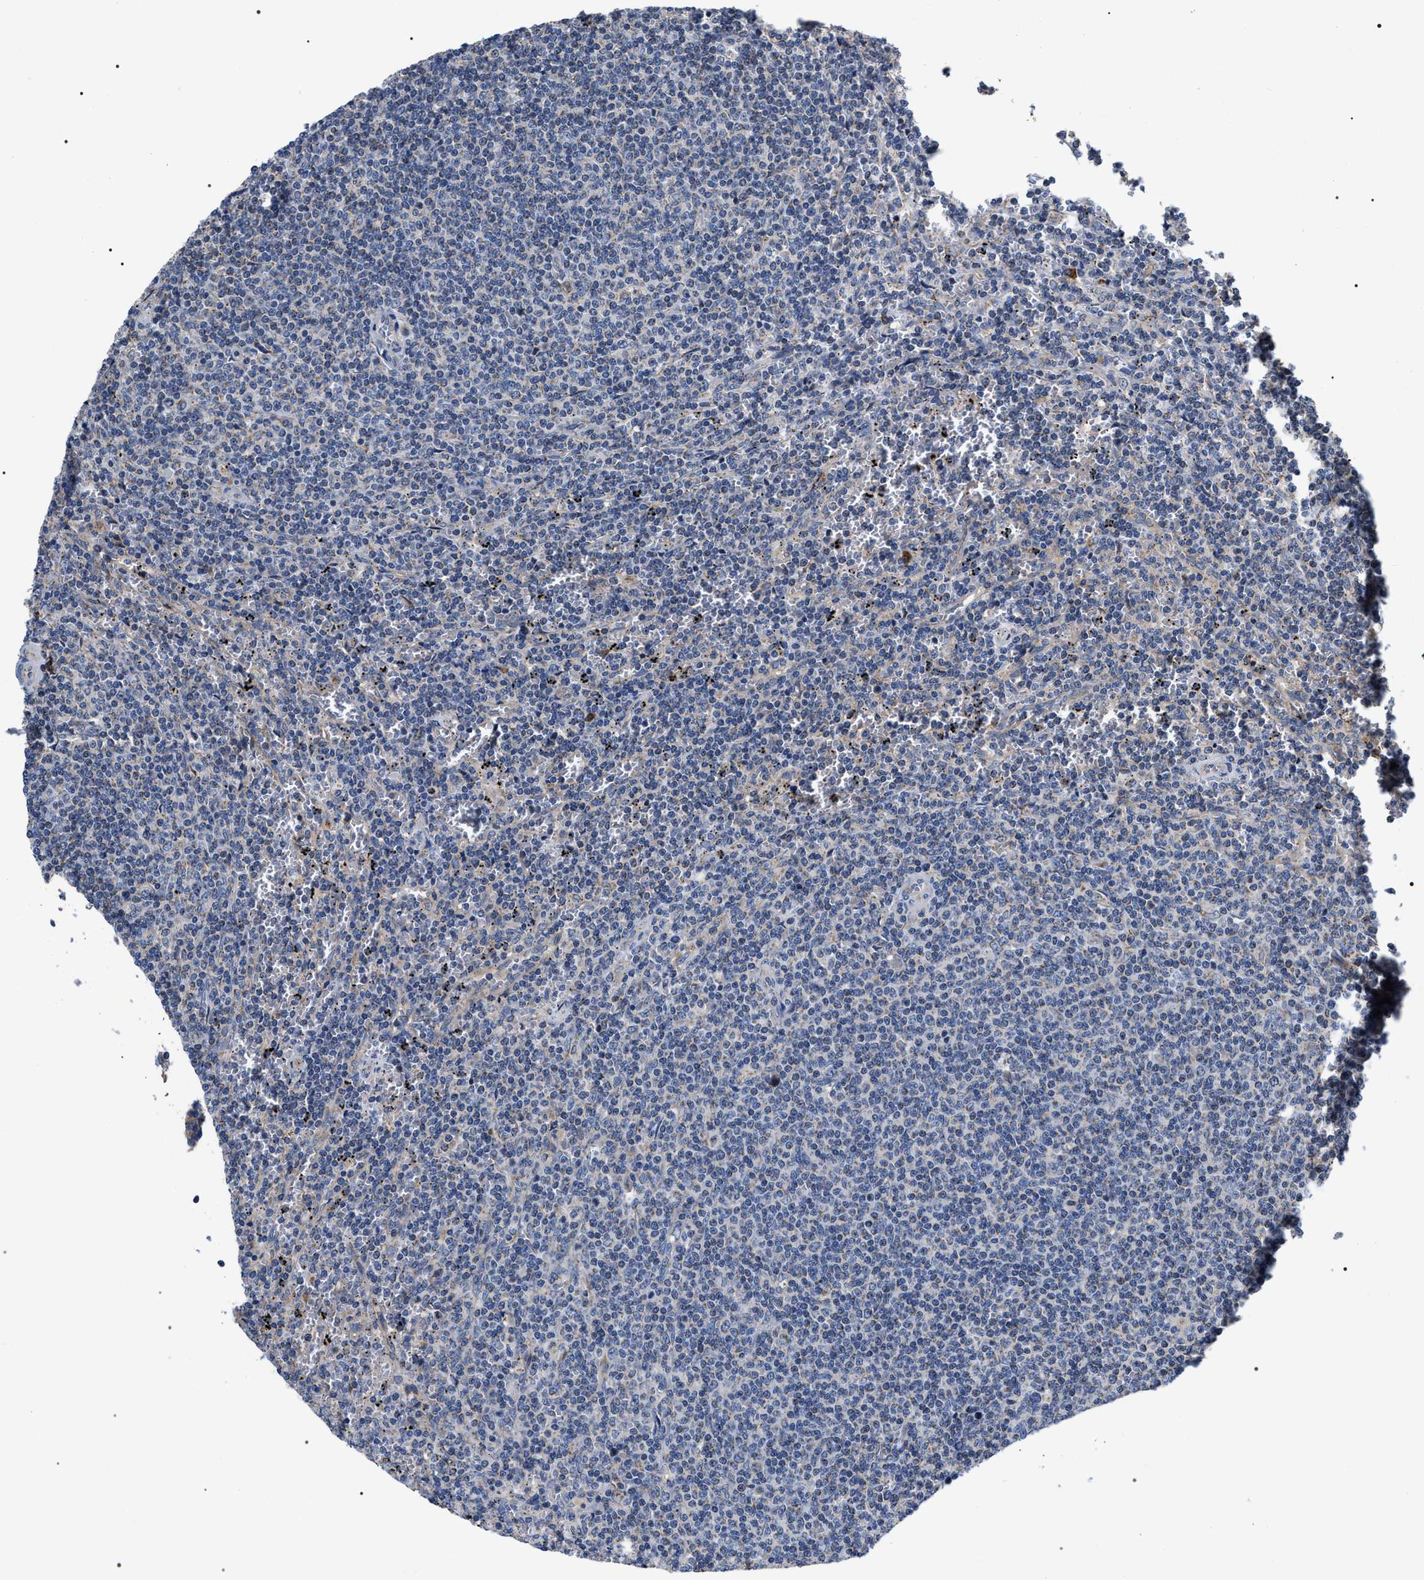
{"staining": {"intensity": "negative", "quantity": "none", "location": "none"}, "tissue": "lymphoma", "cell_type": "Tumor cells", "image_type": "cancer", "snomed": [{"axis": "morphology", "description": "Malignant lymphoma, non-Hodgkin's type, Low grade"}, {"axis": "topography", "description": "Spleen"}], "caption": "Immunohistochemistry photomicrograph of neoplastic tissue: lymphoma stained with DAB (3,3'-diaminobenzidine) demonstrates no significant protein expression in tumor cells.", "gene": "MACC1", "patient": {"sex": "female", "age": 50}}